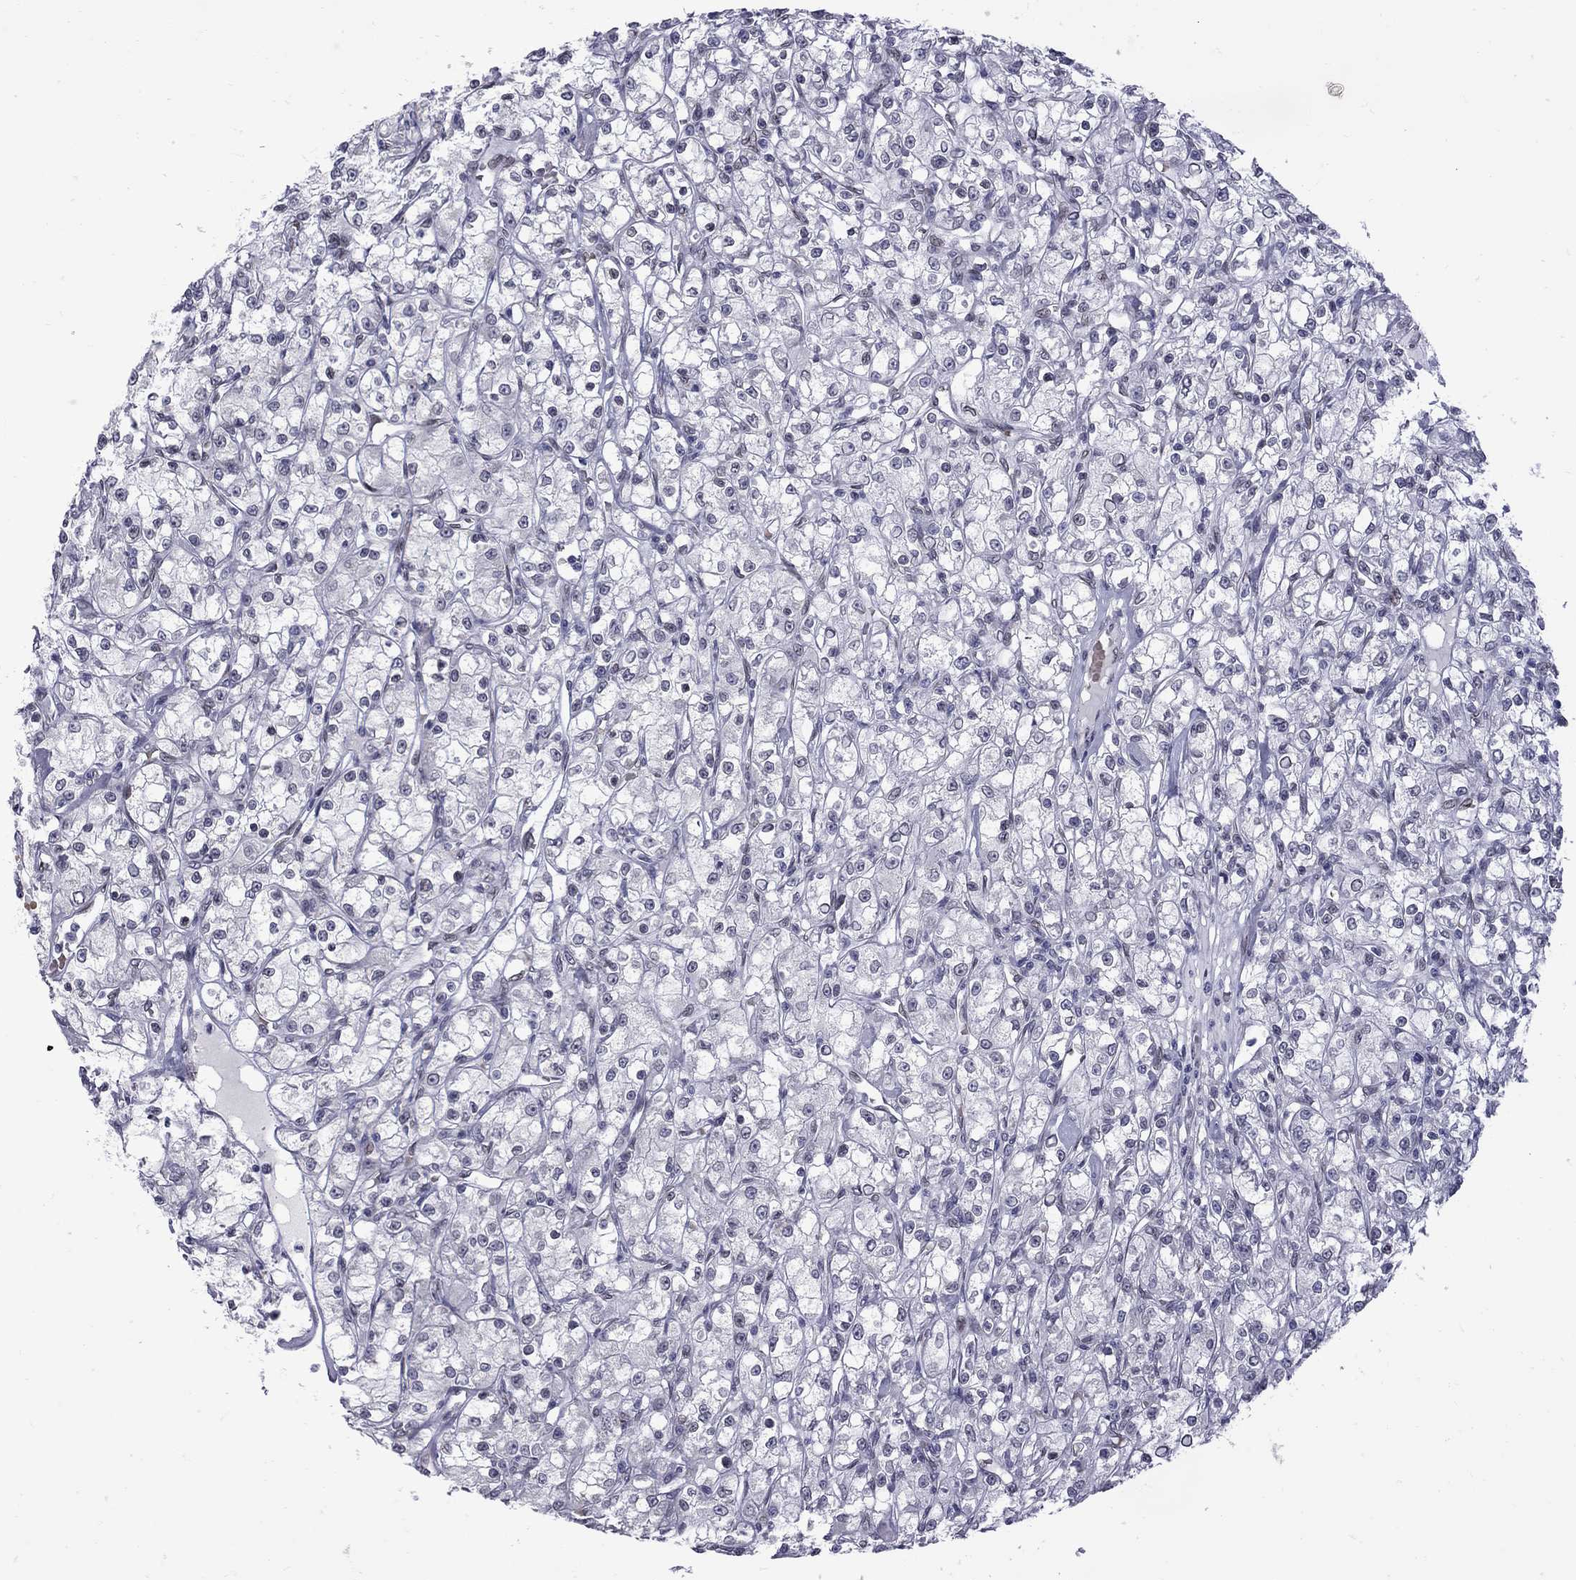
{"staining": {"intensity": "negative", "quantity": "none", "location": "none"}, "tissue": "renal cancer", "cell_type": "Tumor cells", "image_type": "cancer", "snomed": [{"axis": "morphology", "description": "Adenocarcinoma, NOS"}, {"axis": "topography", "description": "Kidney"}], "caption": "Protein analysis of adenocarcinoma (renal) demonstrates no significant expression in tumor cells. (Brightfield microscopy of DAB IHC at high magnification).", "gene": "CLTCL1", "patient": {"sex": "female", "age": 59}}